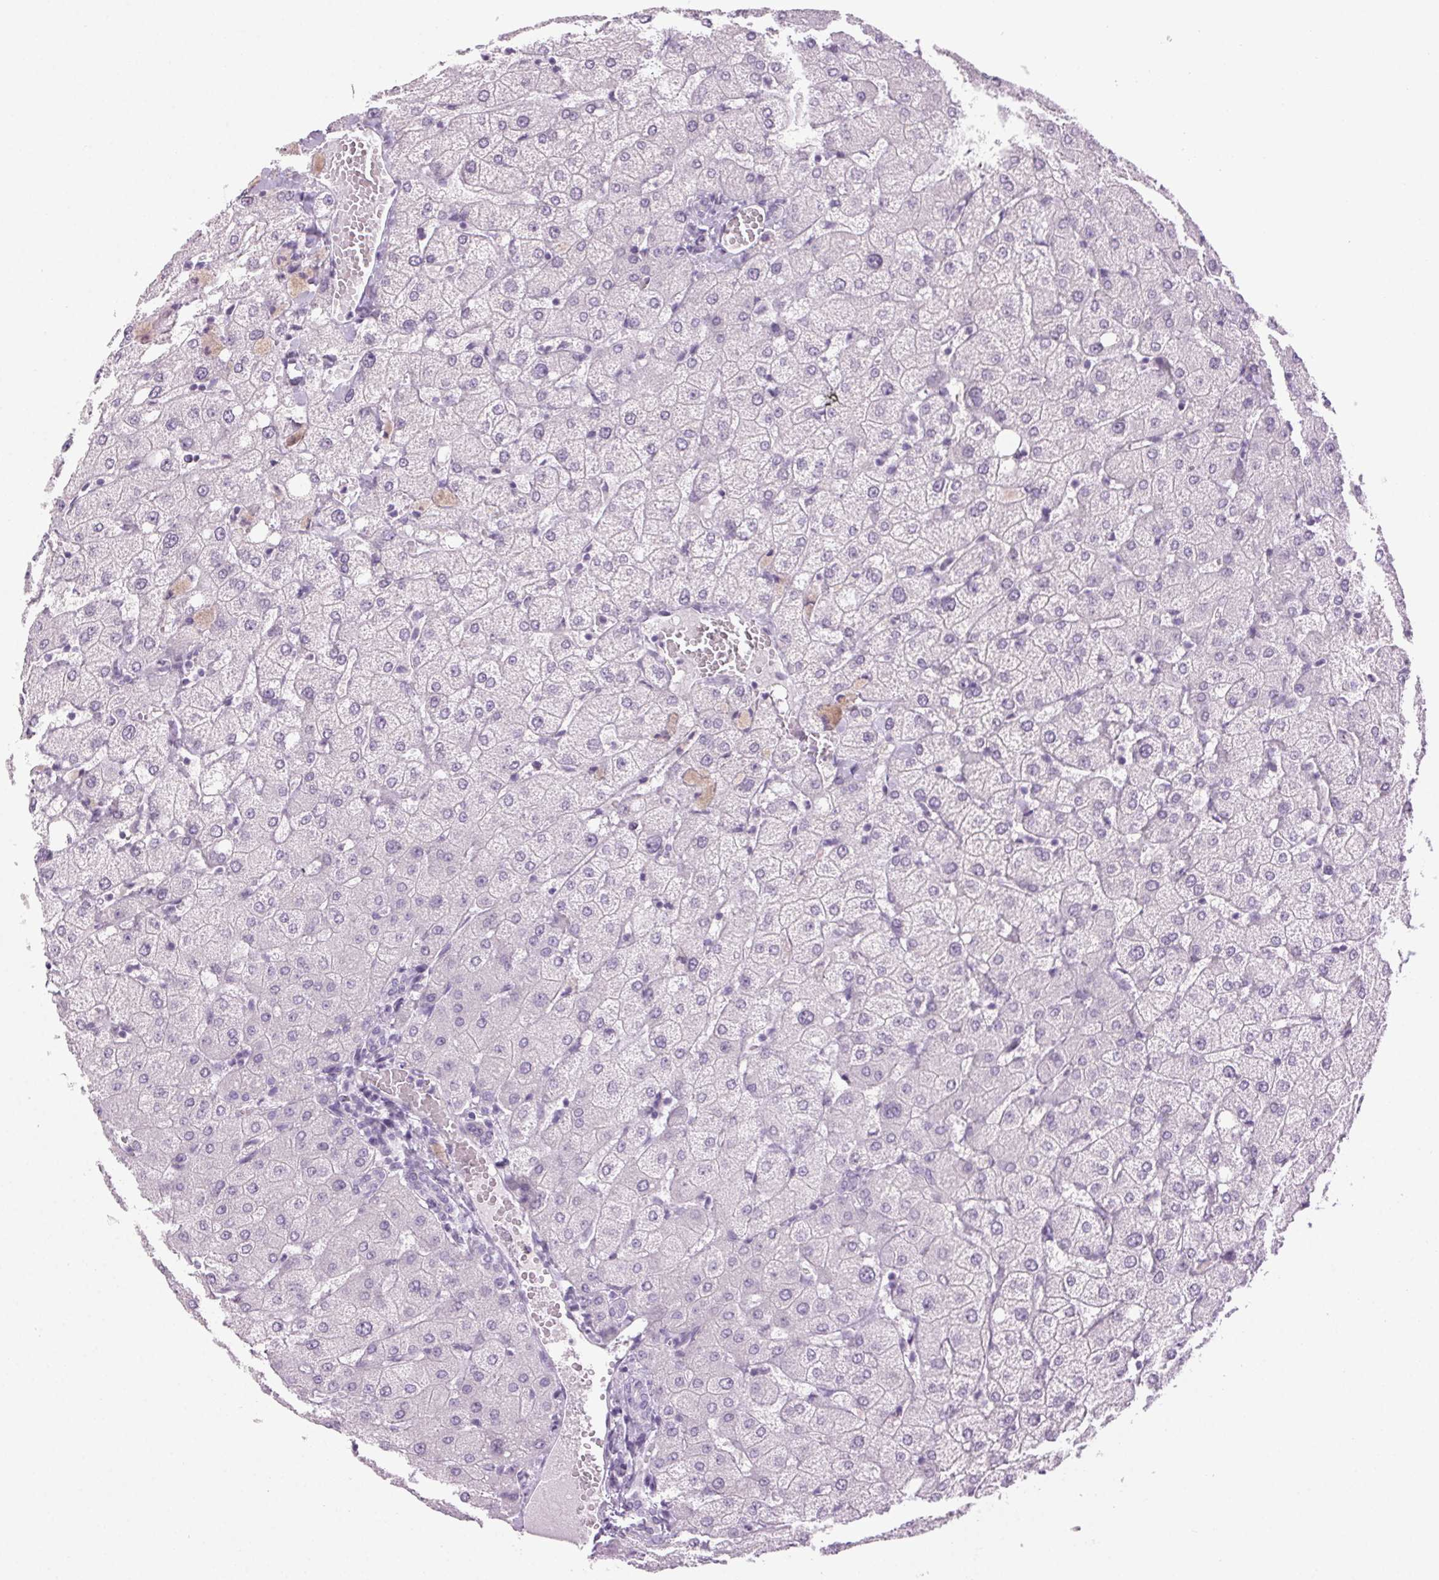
{"staining": {"intensity": "negative", "quantity": "none", "location": "none"}, "tissue": "liver", "cell_type": "Cholangiocytes", "image_type": "normal", "snomed": [{"axis": "morphology", "description": "Normal tissue, NOS"}, {"axis": "topography", "description": "Liver"}], "caption": "Immunohistochemical staining of normal liver displays no significant expression in cholangiocytes.", "gene": "LRP2", "patient": {"sex": "female", "age": 54}}